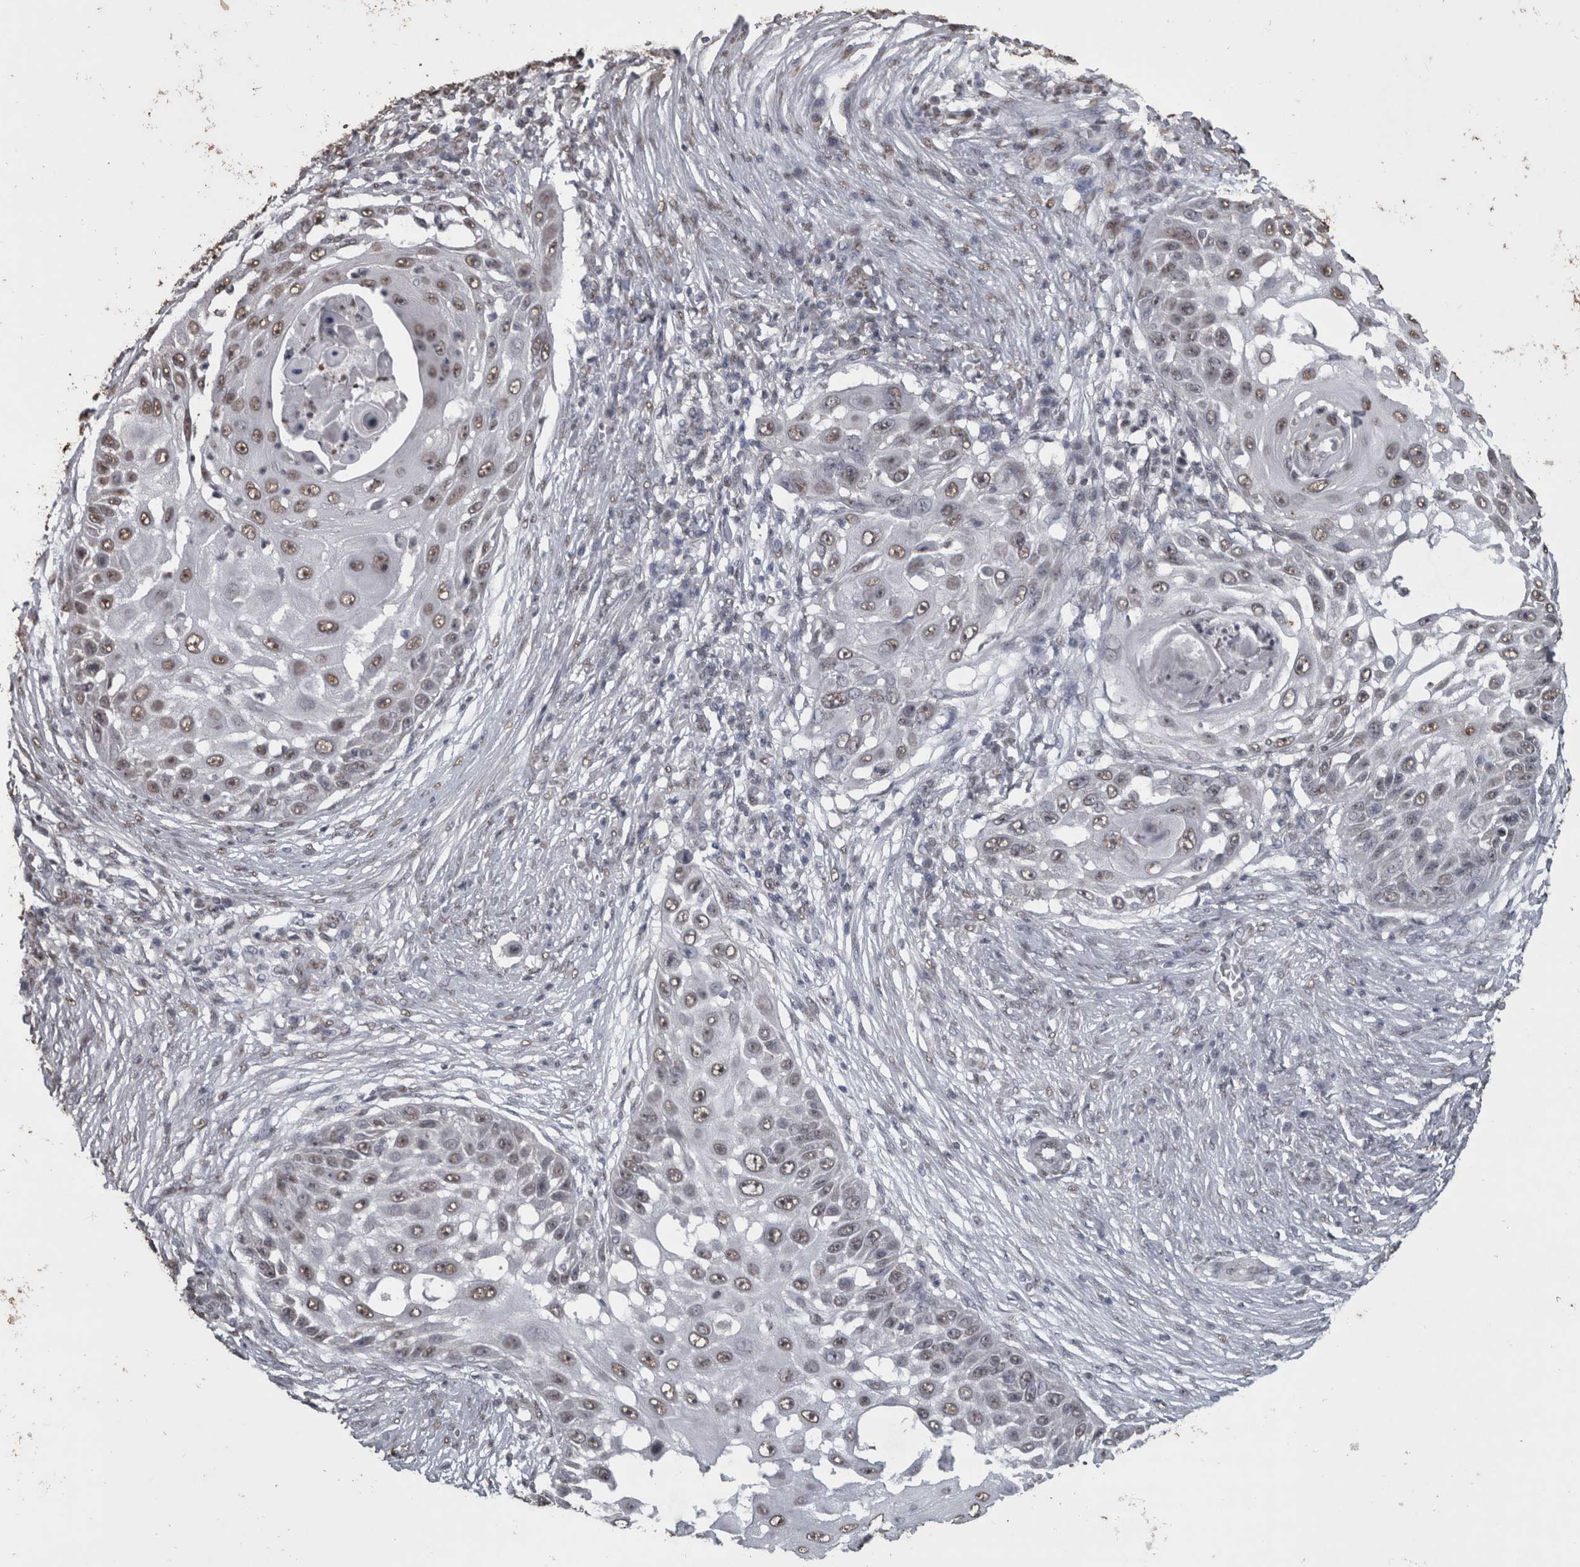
{"staining": {"intensity": "weak", "quantity": "25%-75%", "location": "nuclear"}, "tissue": "skin cancer", "cell_type": "Tumor cells", "image_type": "cancer", "snomed": [{"axis": "morphology", "description": "Squamous cell carcinoma, NOS"}, {"axis": "topography", "description": "Skin"}], "caption": "An image showing weak nuclear staining in about 25%-75% of tumor cells in skin squamous cell carcinoma, as visualized by brown immunohistochemical staining.", "gene": "SMAD7", "patient": {"sex": "female", "age": 44}}